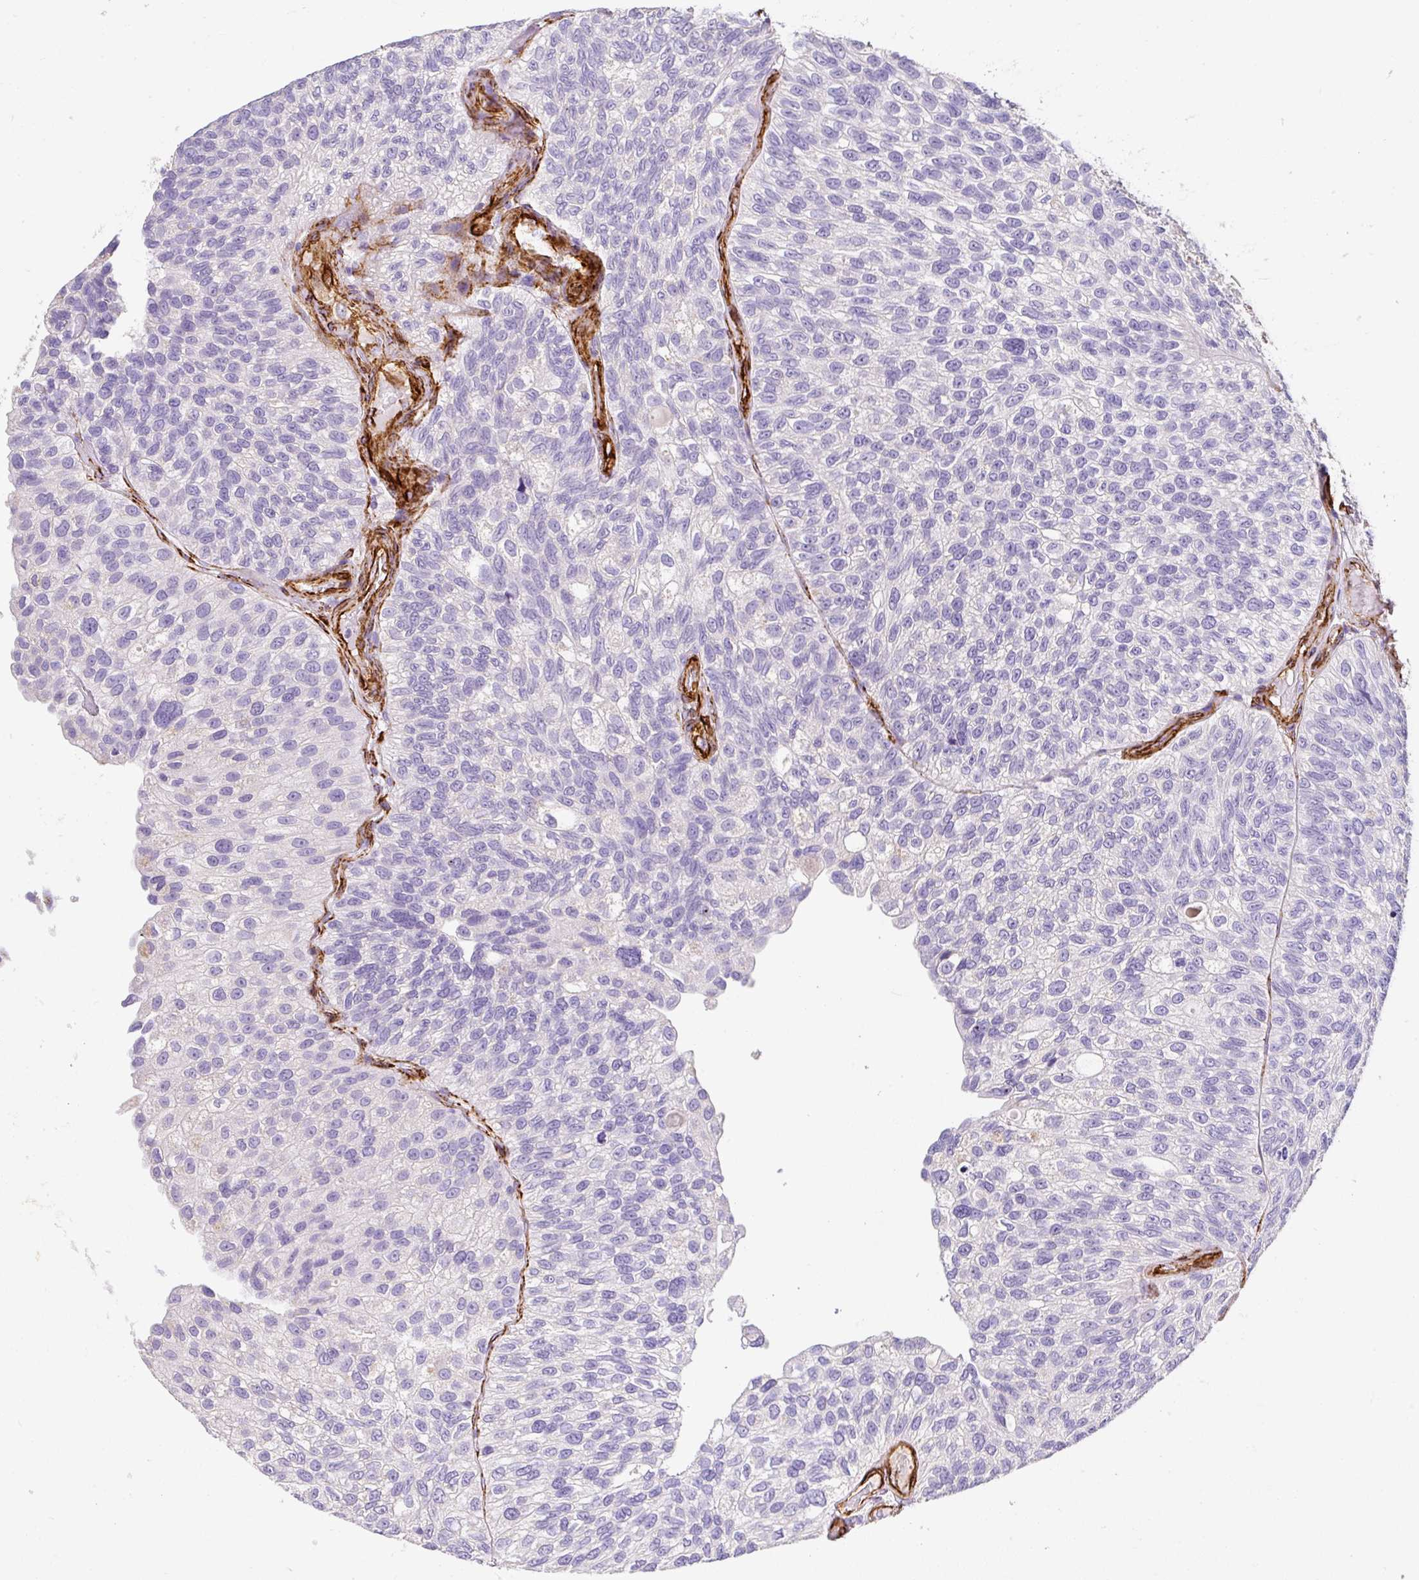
{"staining": {"intensity": "negative", "quantity": "none", "location": "none"}, "tissue": "urothelial cancer", "cell_type": "Tumor cells", "image_type": "cancer", "snomed": [{"axis": "morphology", "description": "Urothelial carcinoma, NOS"}, {"axis": "topography", "description": "Urinary bladder"}], "caption": "Transitional cell carcinoma was stained to show a protein in brown. There is no significant expression in tumor cells. The staining was performed using DAB (3,3'-diaminobenzidine) to visualize the protein expression in brown, while the nuclei were stained in blue with hematoxylin (Magnification: 20x).", "gene": "SLC25A17", "patient": {"sex": "male", "age": 87}}